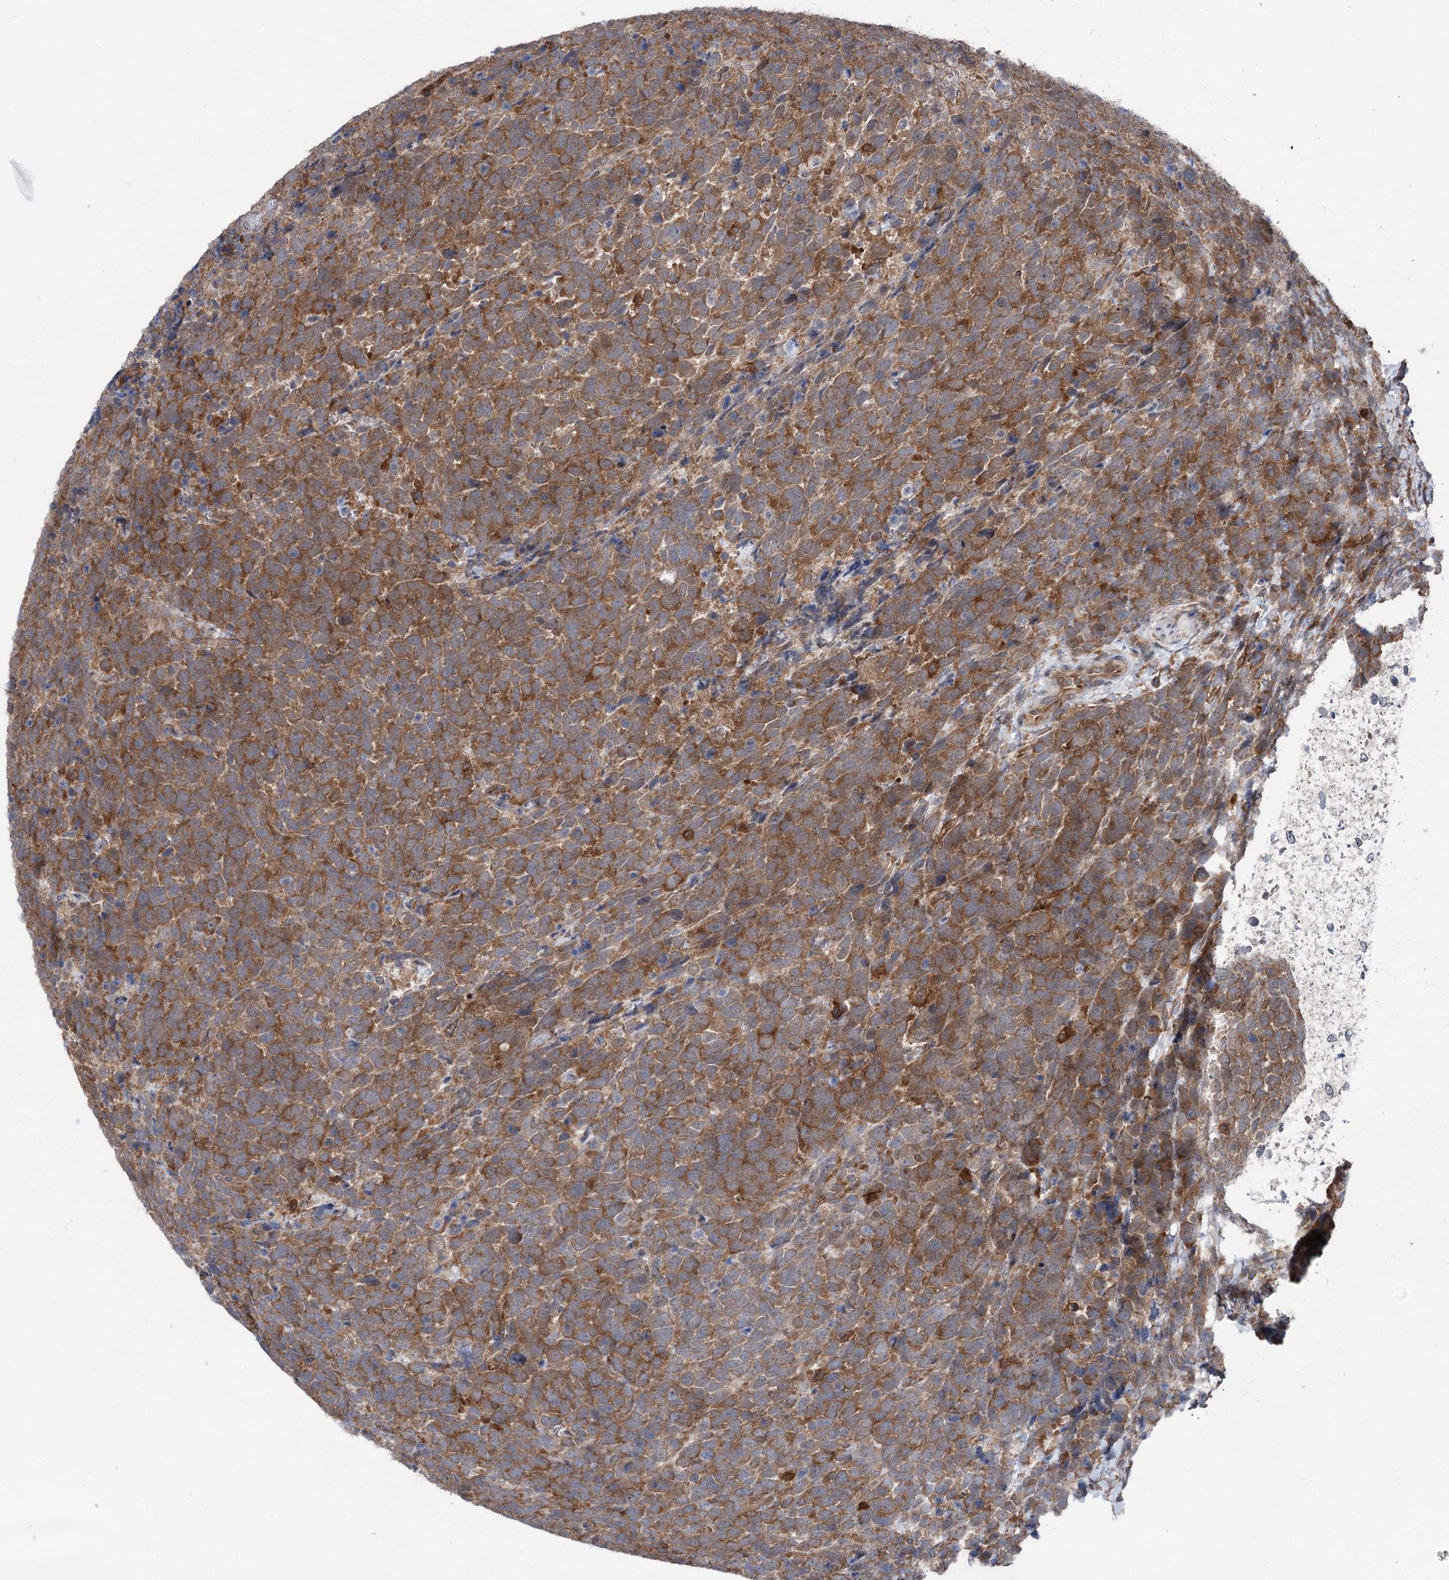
{"staining": {"intensity": "moderate", "quantity": ">75%", "location": "cytoplasmic/membranous"}, "tissue": "urothelial cancer", "cell_type": "Tumor cells", "image_type": "cancer", "snomed": [{"axis": "morphology", "description": "Urothelial carcinoma, High grade"}, {"axis": "topography", "description": "Urinary bladder"}], "caption": "Approximately >75% of tumor cells in urothelial cancer display moderate cytoplasmic/membranous protein positivity as visualized by brown immunohistochemical staining.", "gene": "PPP1R21", "patient": {"sex": "female", "age": 82}}